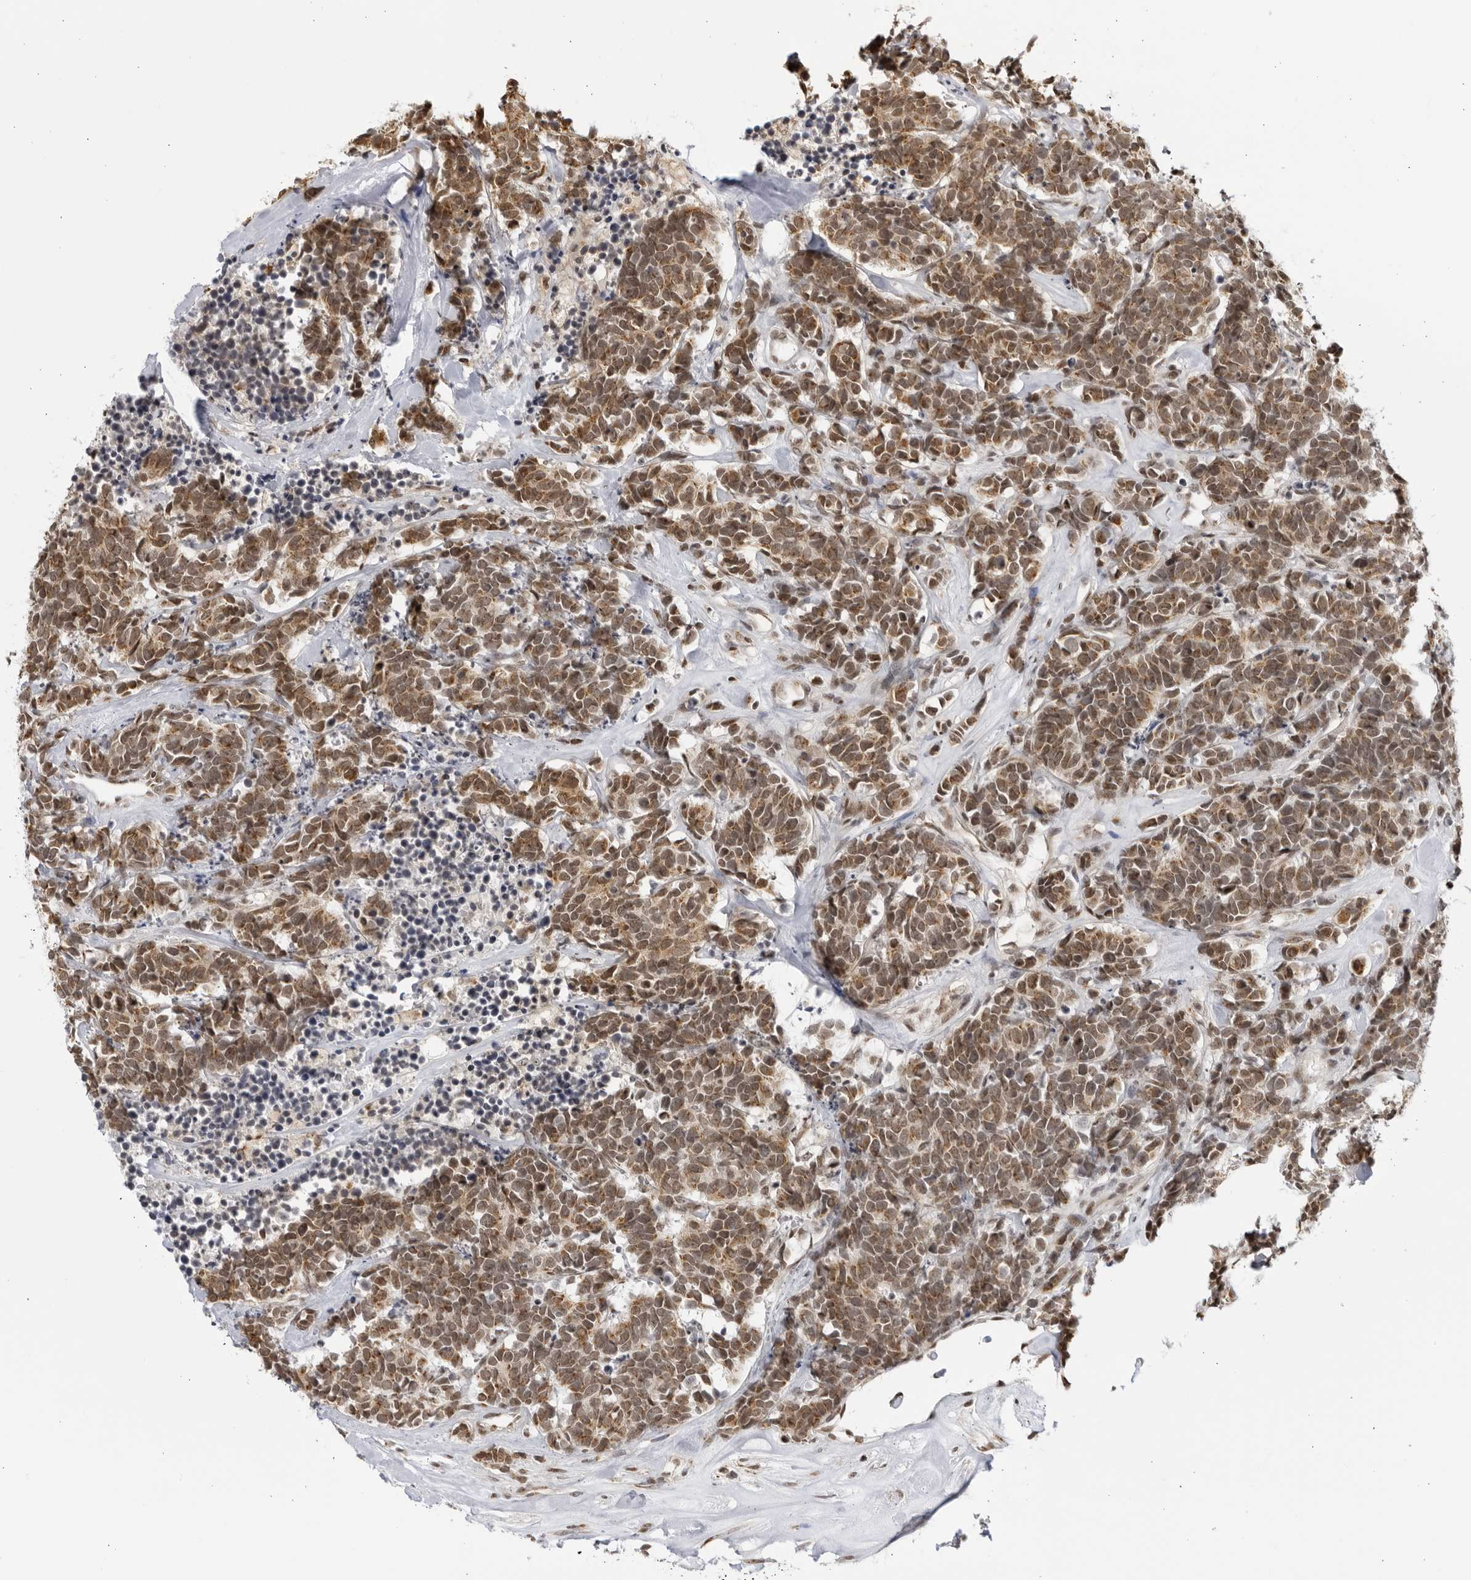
{"staining": {"intensity": "weak", "quantity": ">75%", "location": "cytoplasmic/membranous,nuclear"}, "tissue": "carcinoid", "cell_type": "Tumor cells", "image_type": "cancer", "snomed": [{"axis": "morphology", "description": "Carcinoma, NOS"}, {"axis": "morphology", "description": "Carcinoid, malignant, NOS"}, {"axis": "topography", "description": "Urinary bladder"}], "caption": "The image reveals a brown stain indicating the presence of a protein in the cytoplasmic/membranous and nuclear of tumor cells in carcinoid.", "gene": "RASGEF1C", "patient": {"sex": "male", "age": 57}}